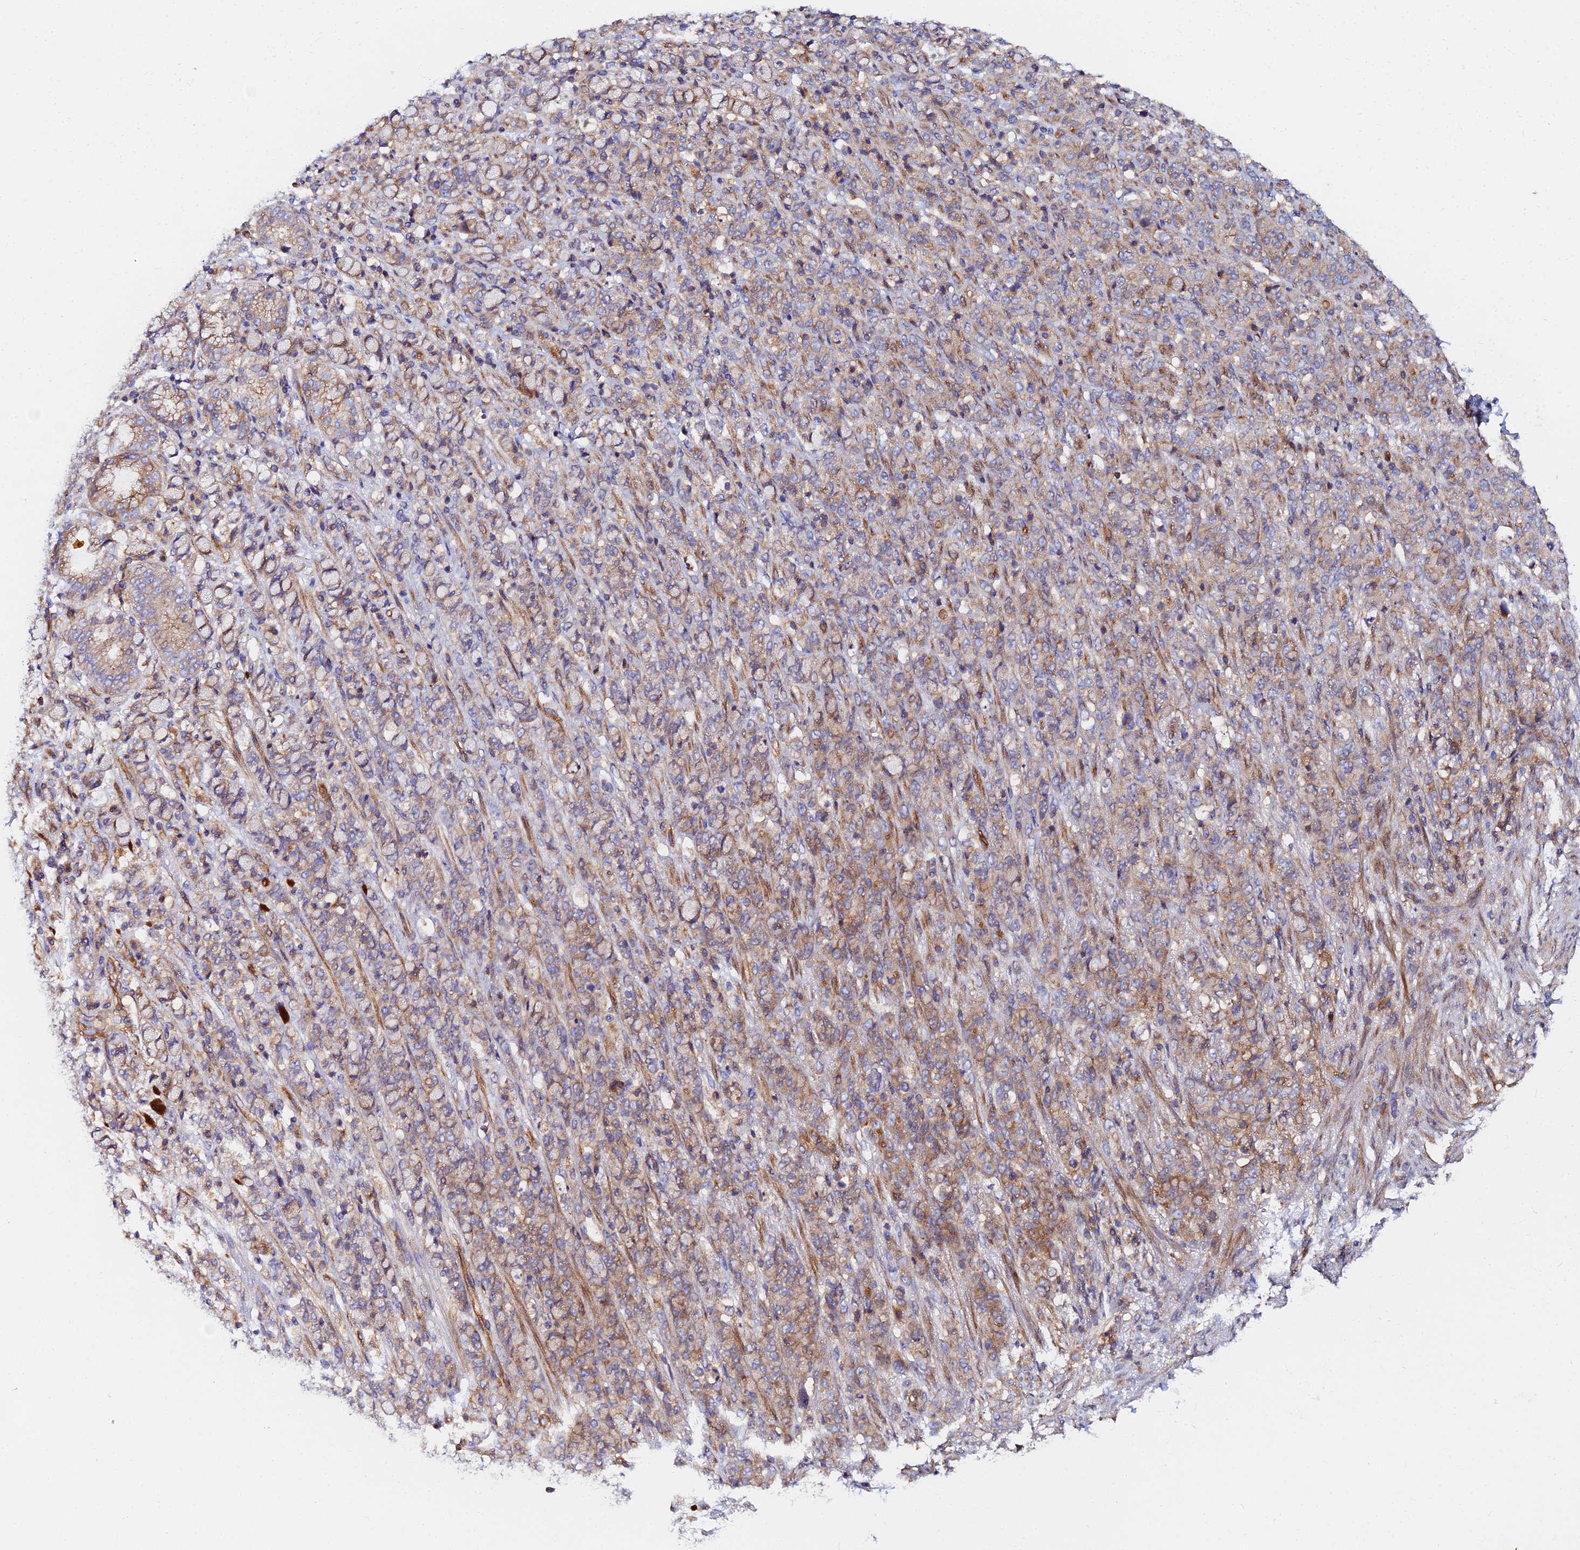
{"staining": {"intensity": "moderate", "quantity": ">75%", "location": "cytoplasmic/membranous"}, "tissue": "stomach cancer", "cell_type": "Tumor cells", "image_type": "cancer", "snomed": [{"axis": "morphology", "description": "Normal tissue, NOS"}, {"axis": "morphology", "description": "Adenocarcinoma, NOS"}, {"axis": "topography", "description": "Stomach"}], "caption": "Immunohistochemical staining of human stomach adenocarcinoma reveals medium levels of moderate cytoplasmic/membranous protein positivity in approximately >75% of tumor cells.", "gene": "GNG5B", "patient": {"sex": "female", "age": 79}}